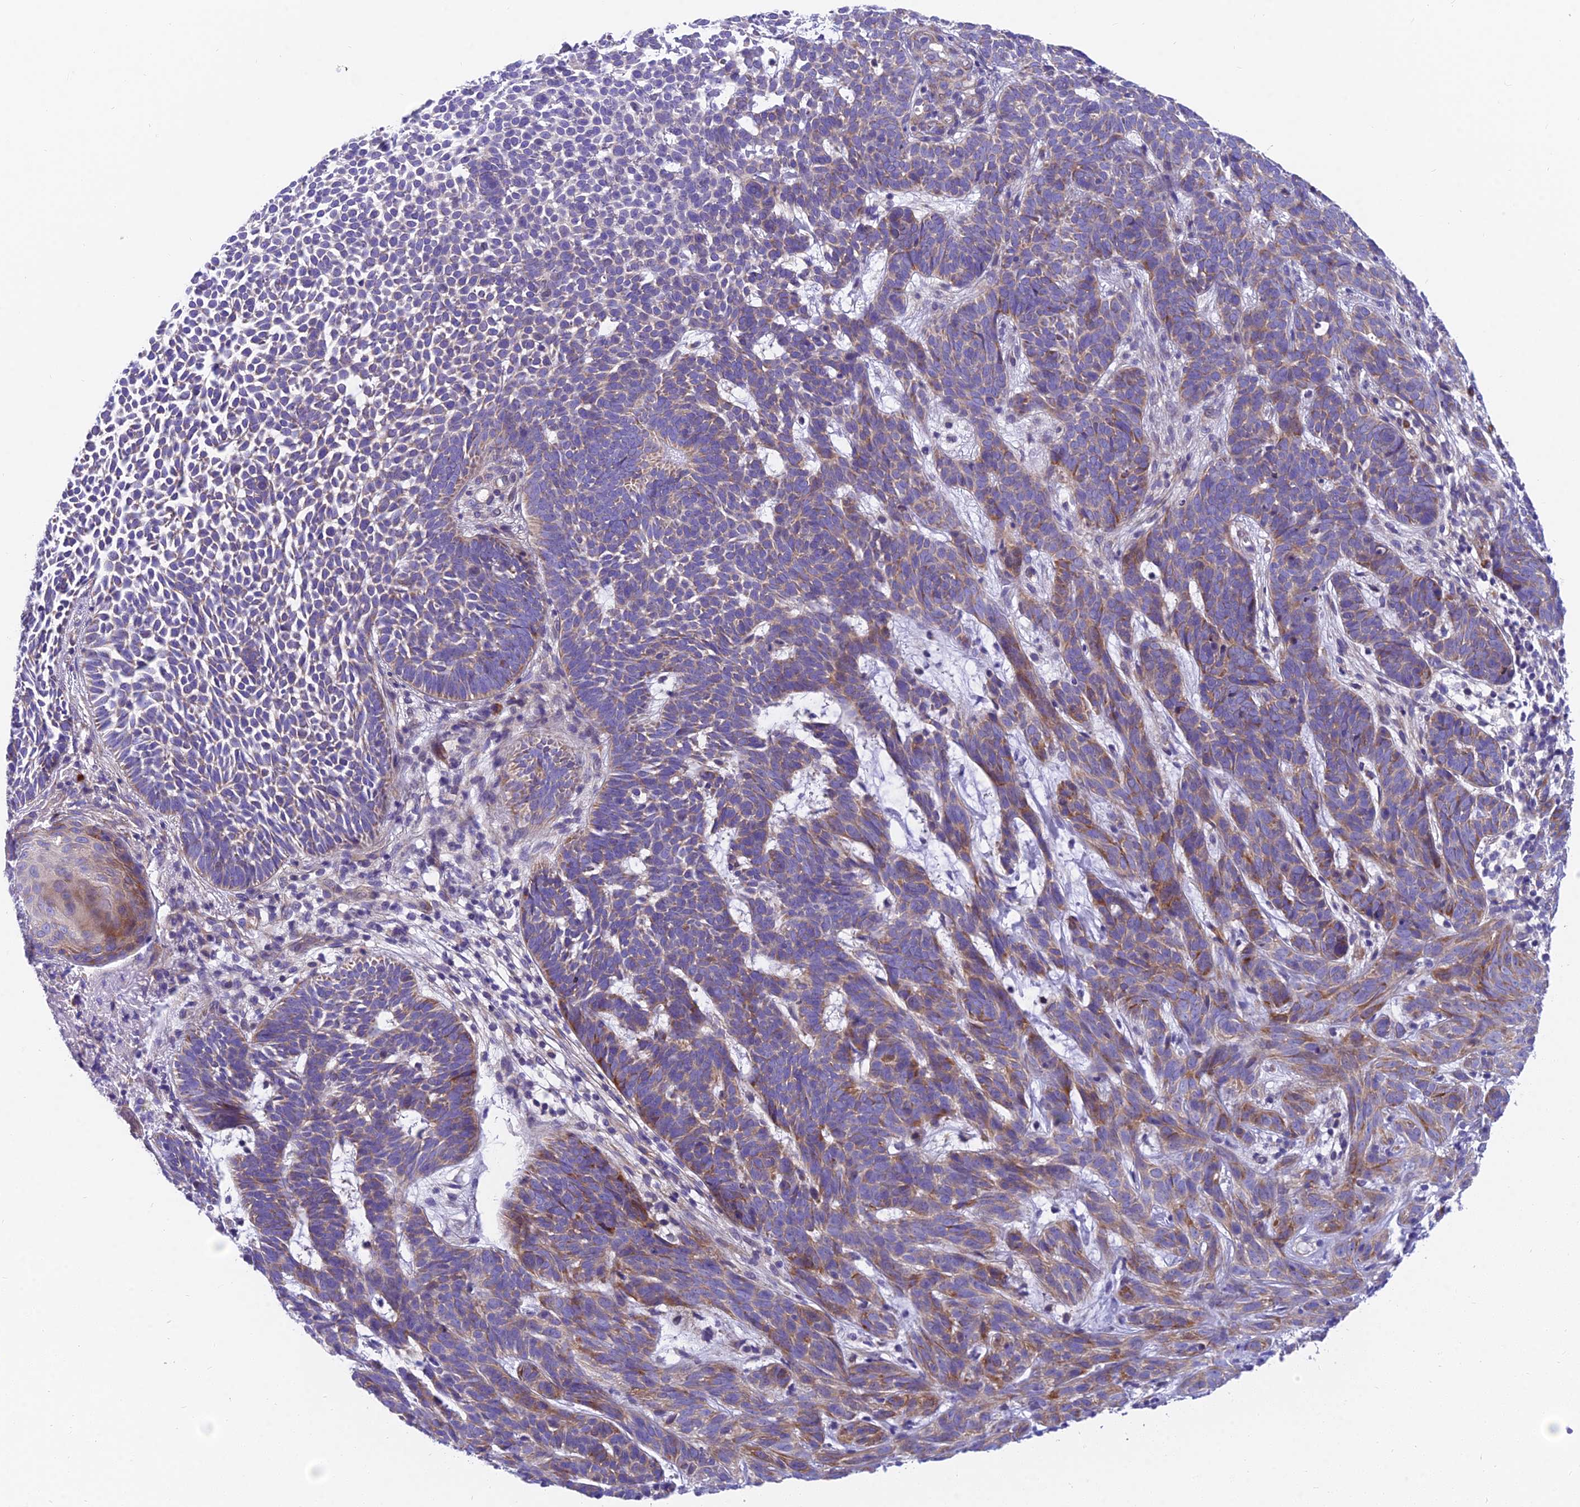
{"staining": {"intensity": "moderate", "quantity": "<25%", "location": "cytoplasmic/membranous"}, "tissue": "skin cancer", "cell_type": "Tumor cells", "image_type": "cancer", "snomed": [{"axis": "morphology", "description": "Basal cell carcinoma"}, {"axis": "topography", "description": "Skin"}], "caption": "Approximately <25% of tumor cells in human skin basal cell carcinoma display moderate cytoplasmic/membranous protein expression as visualized by brown immunohistochemical staining.", "gene": "MVB12A", "patient": {"sex": "female", "age": 78}}